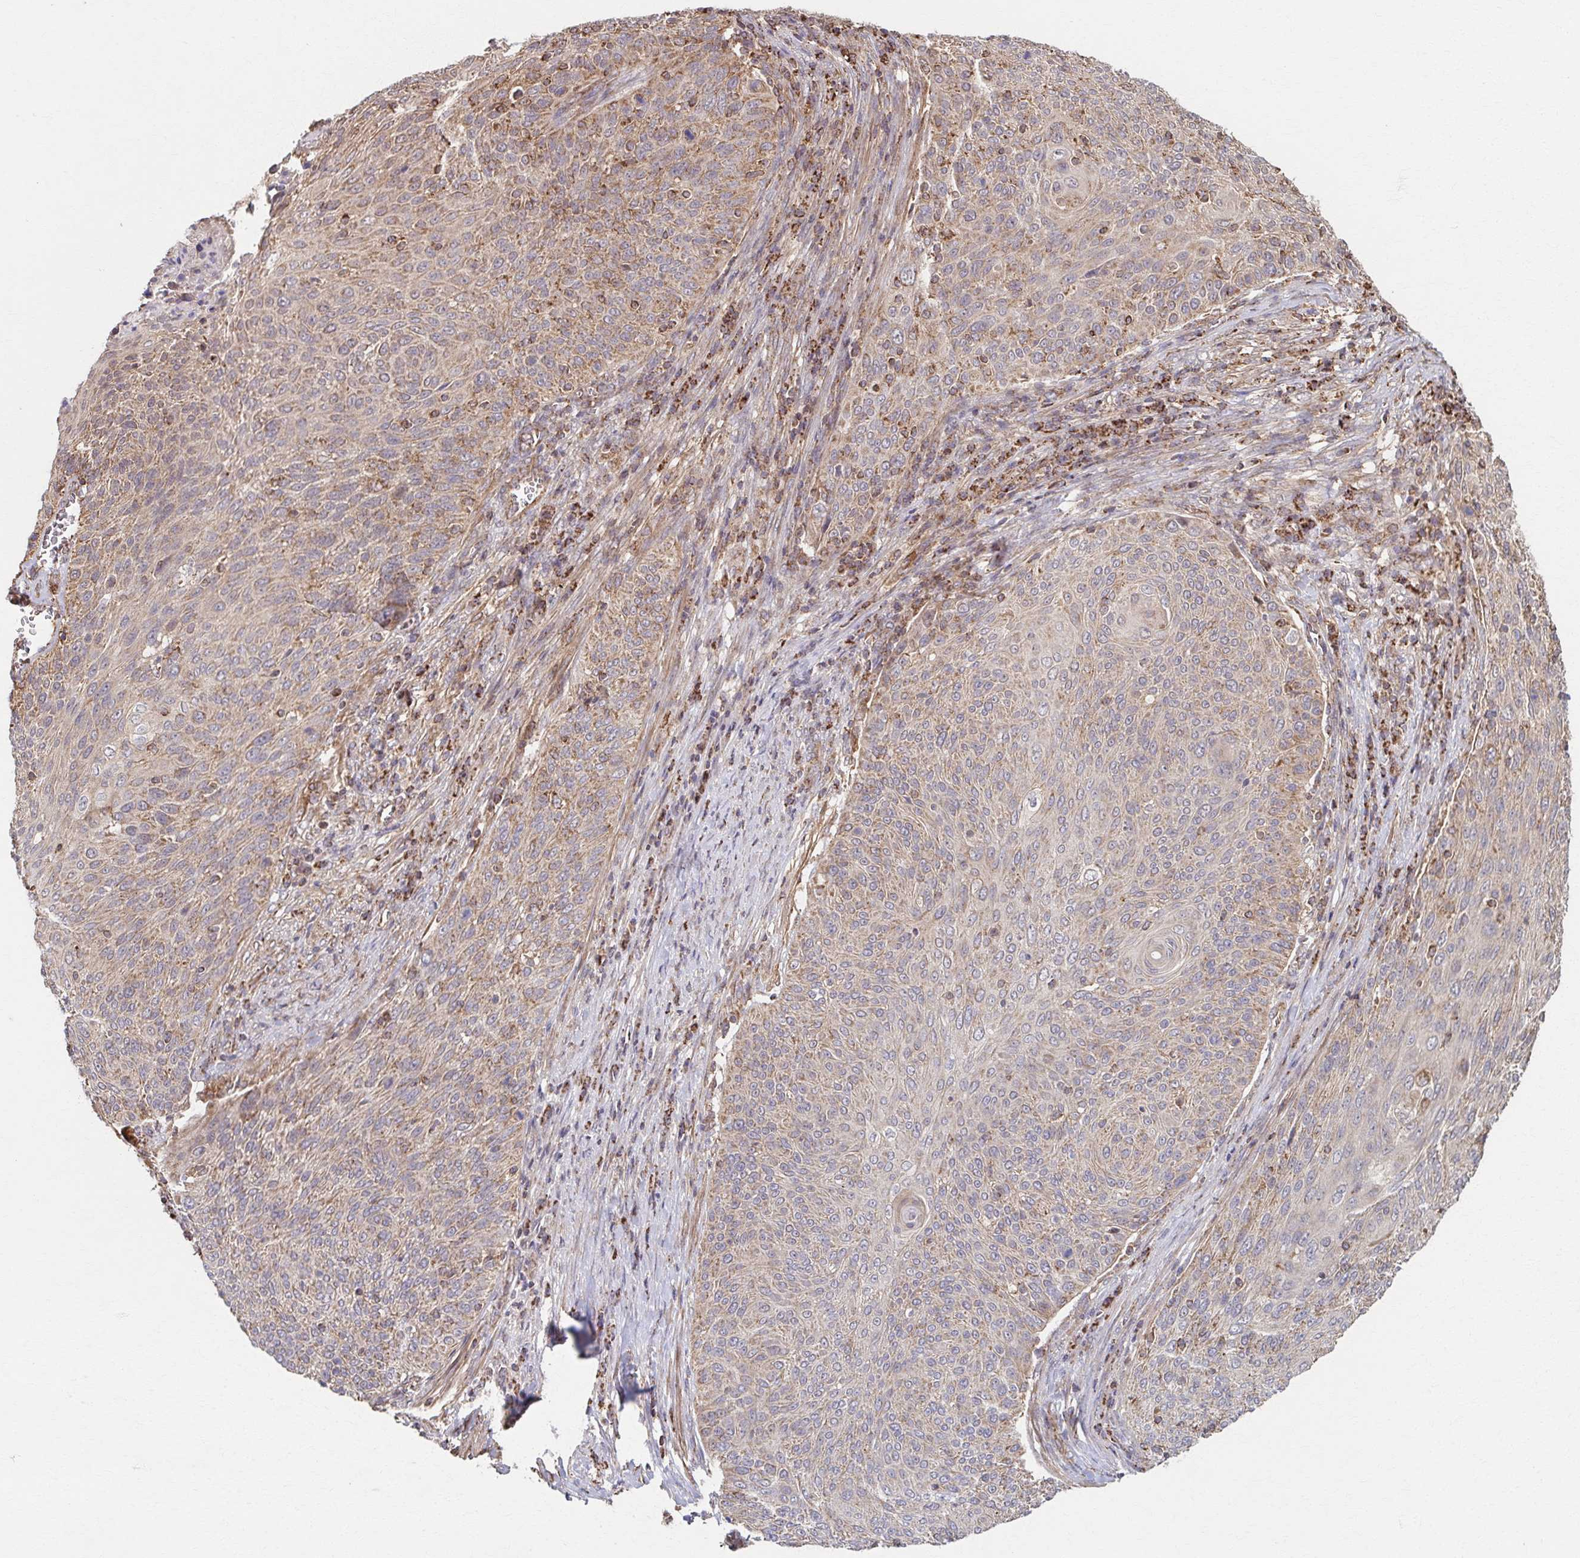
{"staining": {"intensity": "weak", "quantity": ">75%", "location": "cytoplasmic/membranous"}, "tissue": "cervical cancer", "cell_type": "Tumor cells", "image_type": "cancer", "snomed": [{"axis": "morphology", "description": "Squamous cell carcinoma, NOS"}, {"axis": "topography", "description": "Cervix"}], "caption": "There is low levels of weak cytoplasmic/membranous positivity in tumor cells of cervical squamous cell carcinoma, as demonstrated by immunohistochemical staining (brown color).", "gene": "KLHL34", "patient": {"sex": "female", "age": 31}}